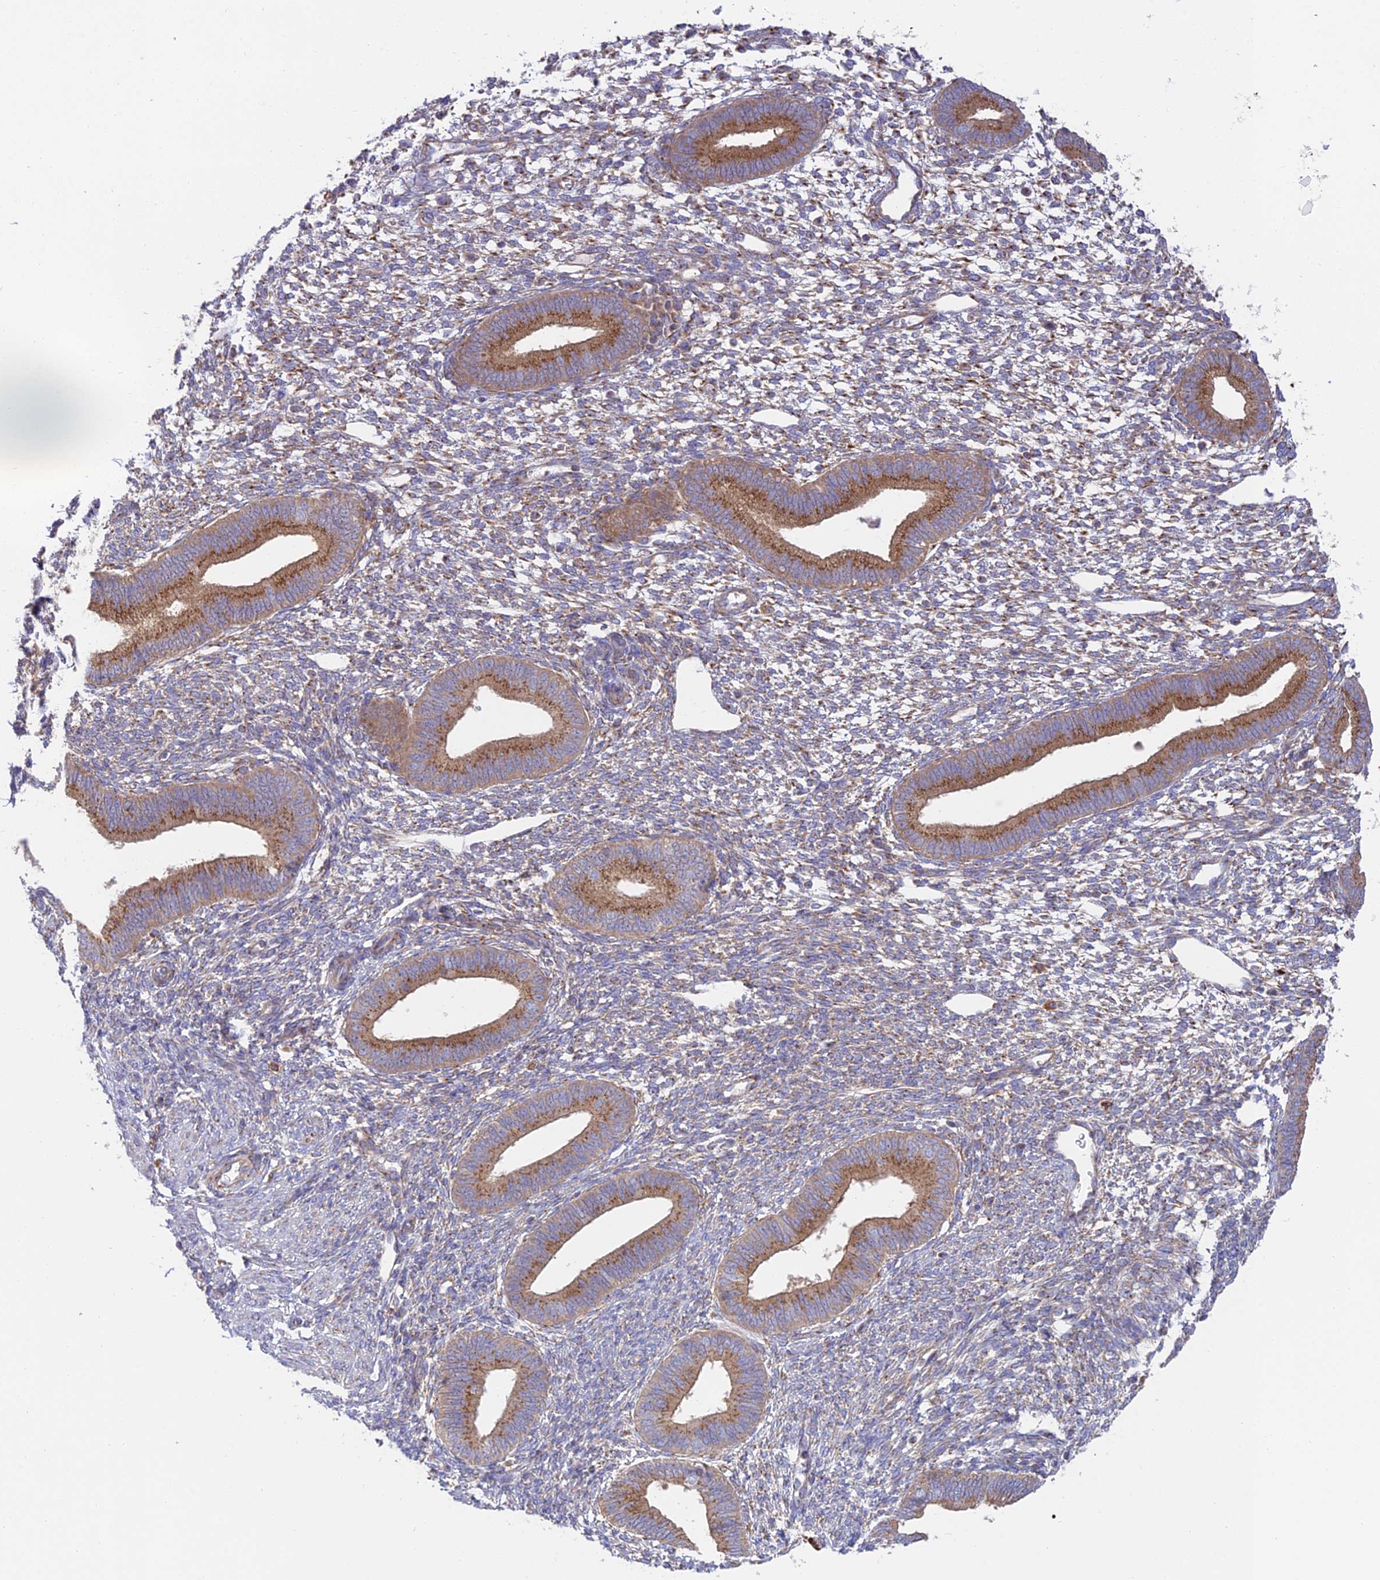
{"staining": {"intensity": "weak", "quantity": "<25%", "location": "cytoplasmic/membranous"}, "tissue": "endometrium", "cell_type": "Cells in endometrial stroma", "image_type": "normal", "snomed": [{"axis": "morphology", "description": "Normal tissue, NOS"}, {"axis": "topography", "description": "Endometrium"}], "caption": "Endometrium stained for a protein using immunohistochemistry displays no expression cells in endometrial stroma.", "gene": "GOLGA3", "patient": {"sex": "female", "age": 46}}